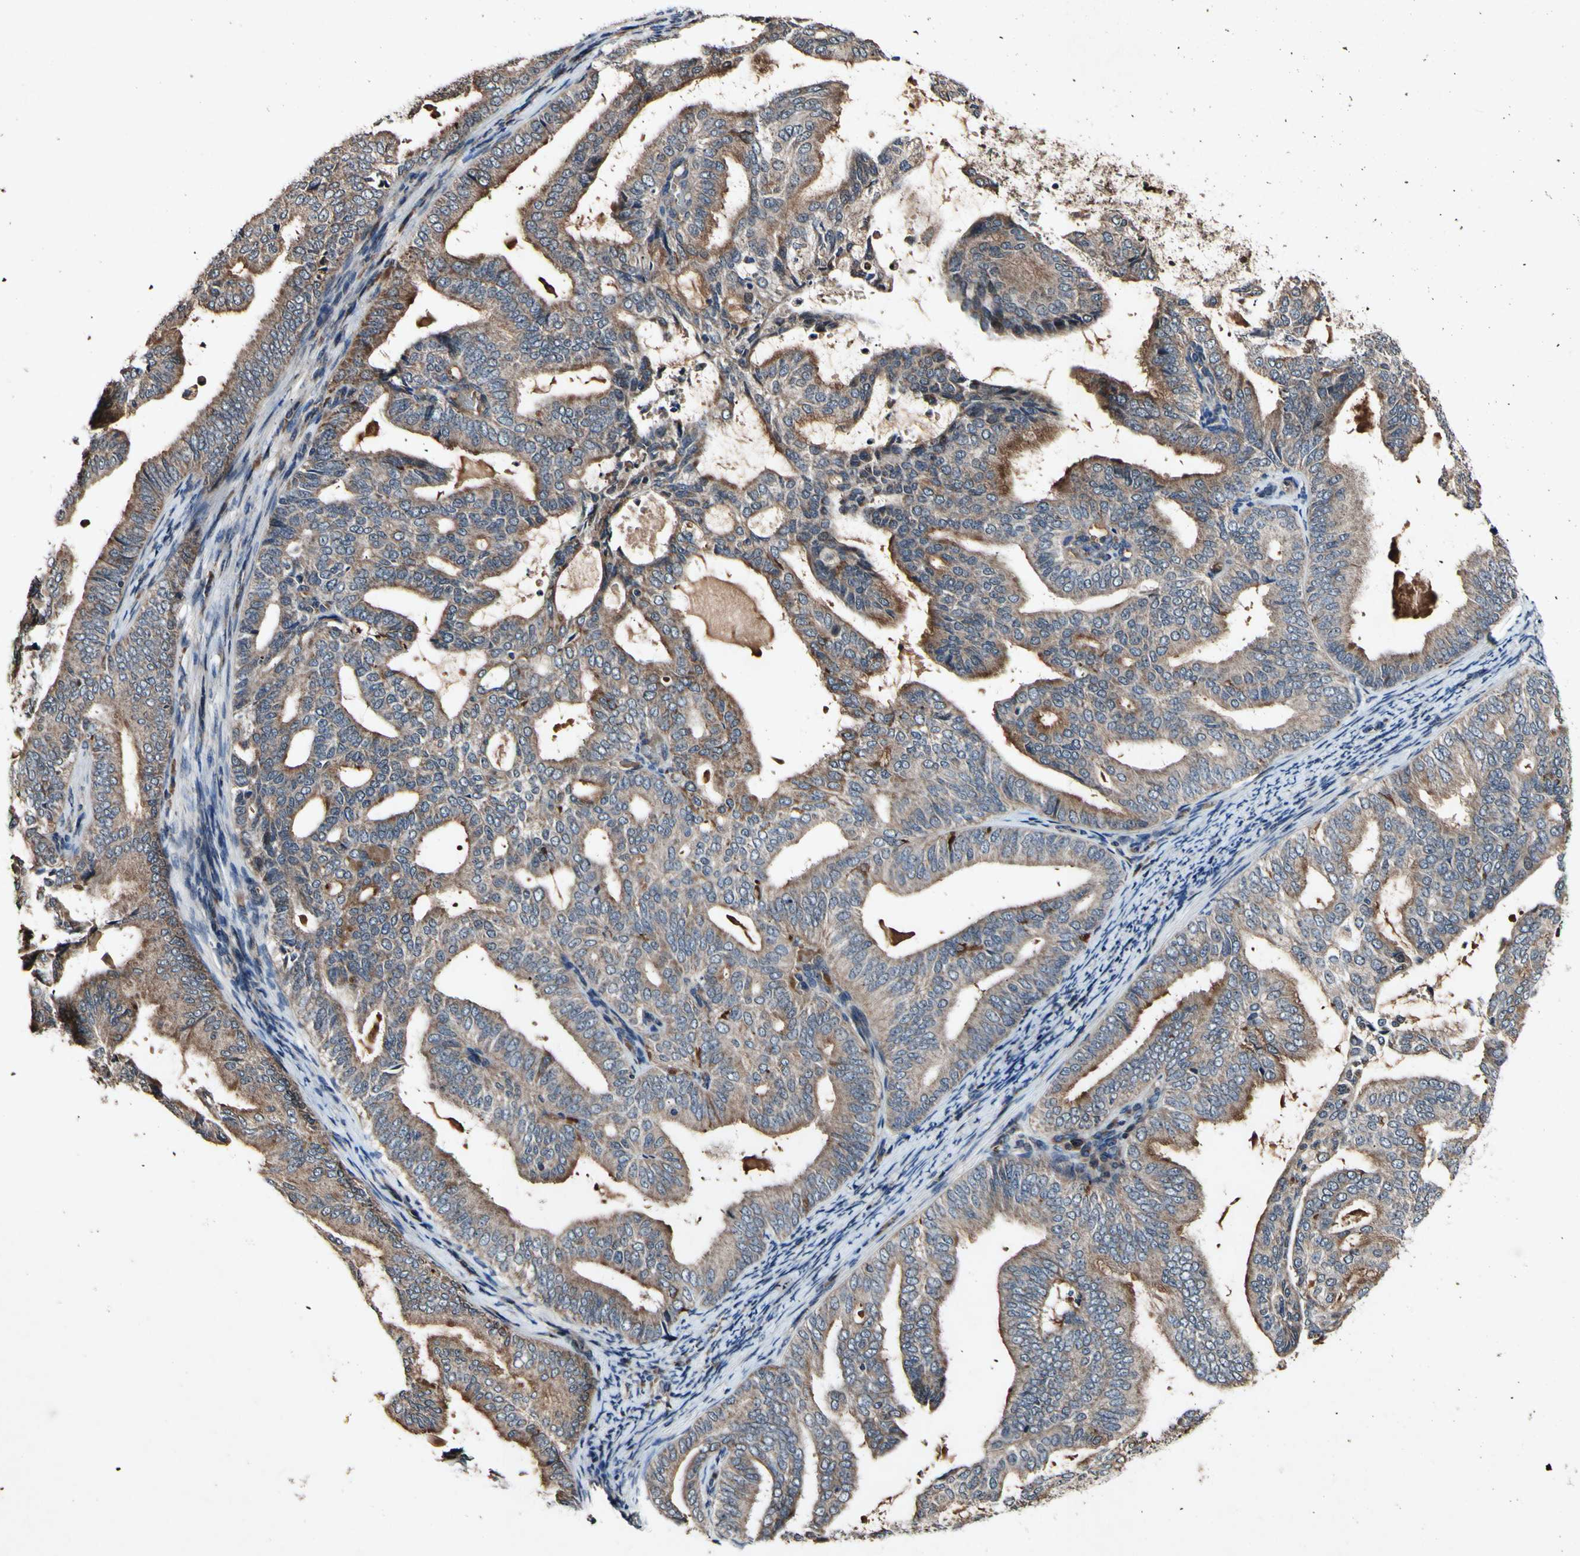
{"staining": {"intensity": "moderate", "quantity": ">75%", "location": "cytoplasmic/membranous"}, "tissue": "endometrial cancer", "cell_type": "Tumor cells", "image_type": "cancer", "snomed": [{"axis": "morphology", "description": "Adenocarcinoma, NOS"}, {"axis": "topography", "description": "Endometrium"}], "caption": "Approximately >75% of tumor cells in human endometrial cancer (adenocarcinoma) demonstrate moderate cytoplasmic/membranous protein staining as visualized by brown immunohistochemical staining.", "gene": "PLAT", "patient": {"sex": "female", "age": 58}}